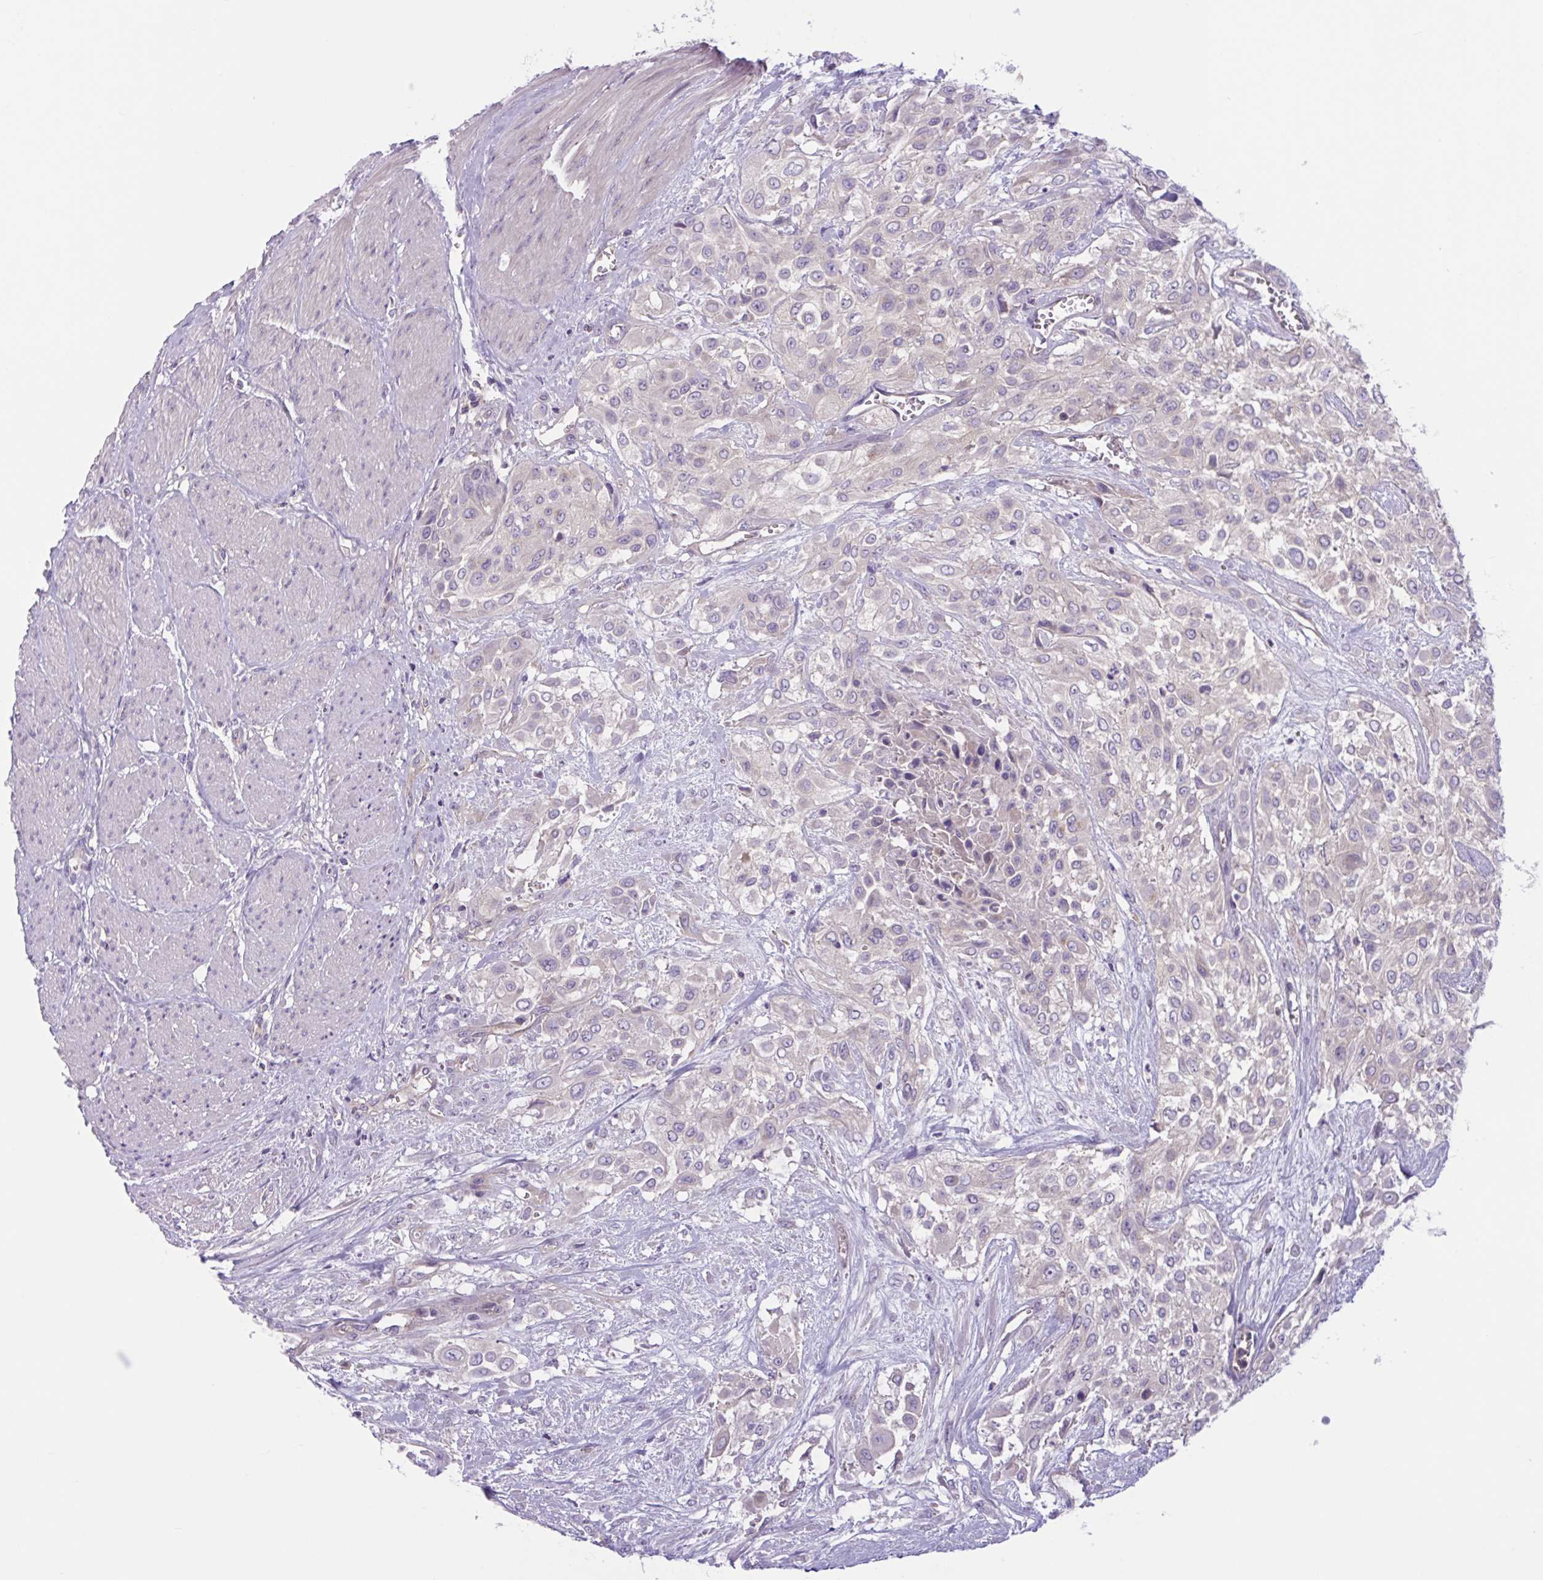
{"staining": {"intensity": "negative", "quantity": "none", "location": "none"}, "tissue": "urothelial cancer", "cell_type": "Tumor cells", "image_type": "cancer", "snomed": [{"axis": "morphology", "description": "Urothelial carcinoma, High grade"}, {"axis": "topography", "description": "Urinary bladder"}], "caption": "The photomicrograph reveals no significant staining in tumor cells of high-grade urothelial carcinoma. (DAB immunohistochemistry (IHC) visualized using brightfield microscopy, high magnification).", "gene": "TTC7B", "patient": {"sex": "male", "age": 57}}